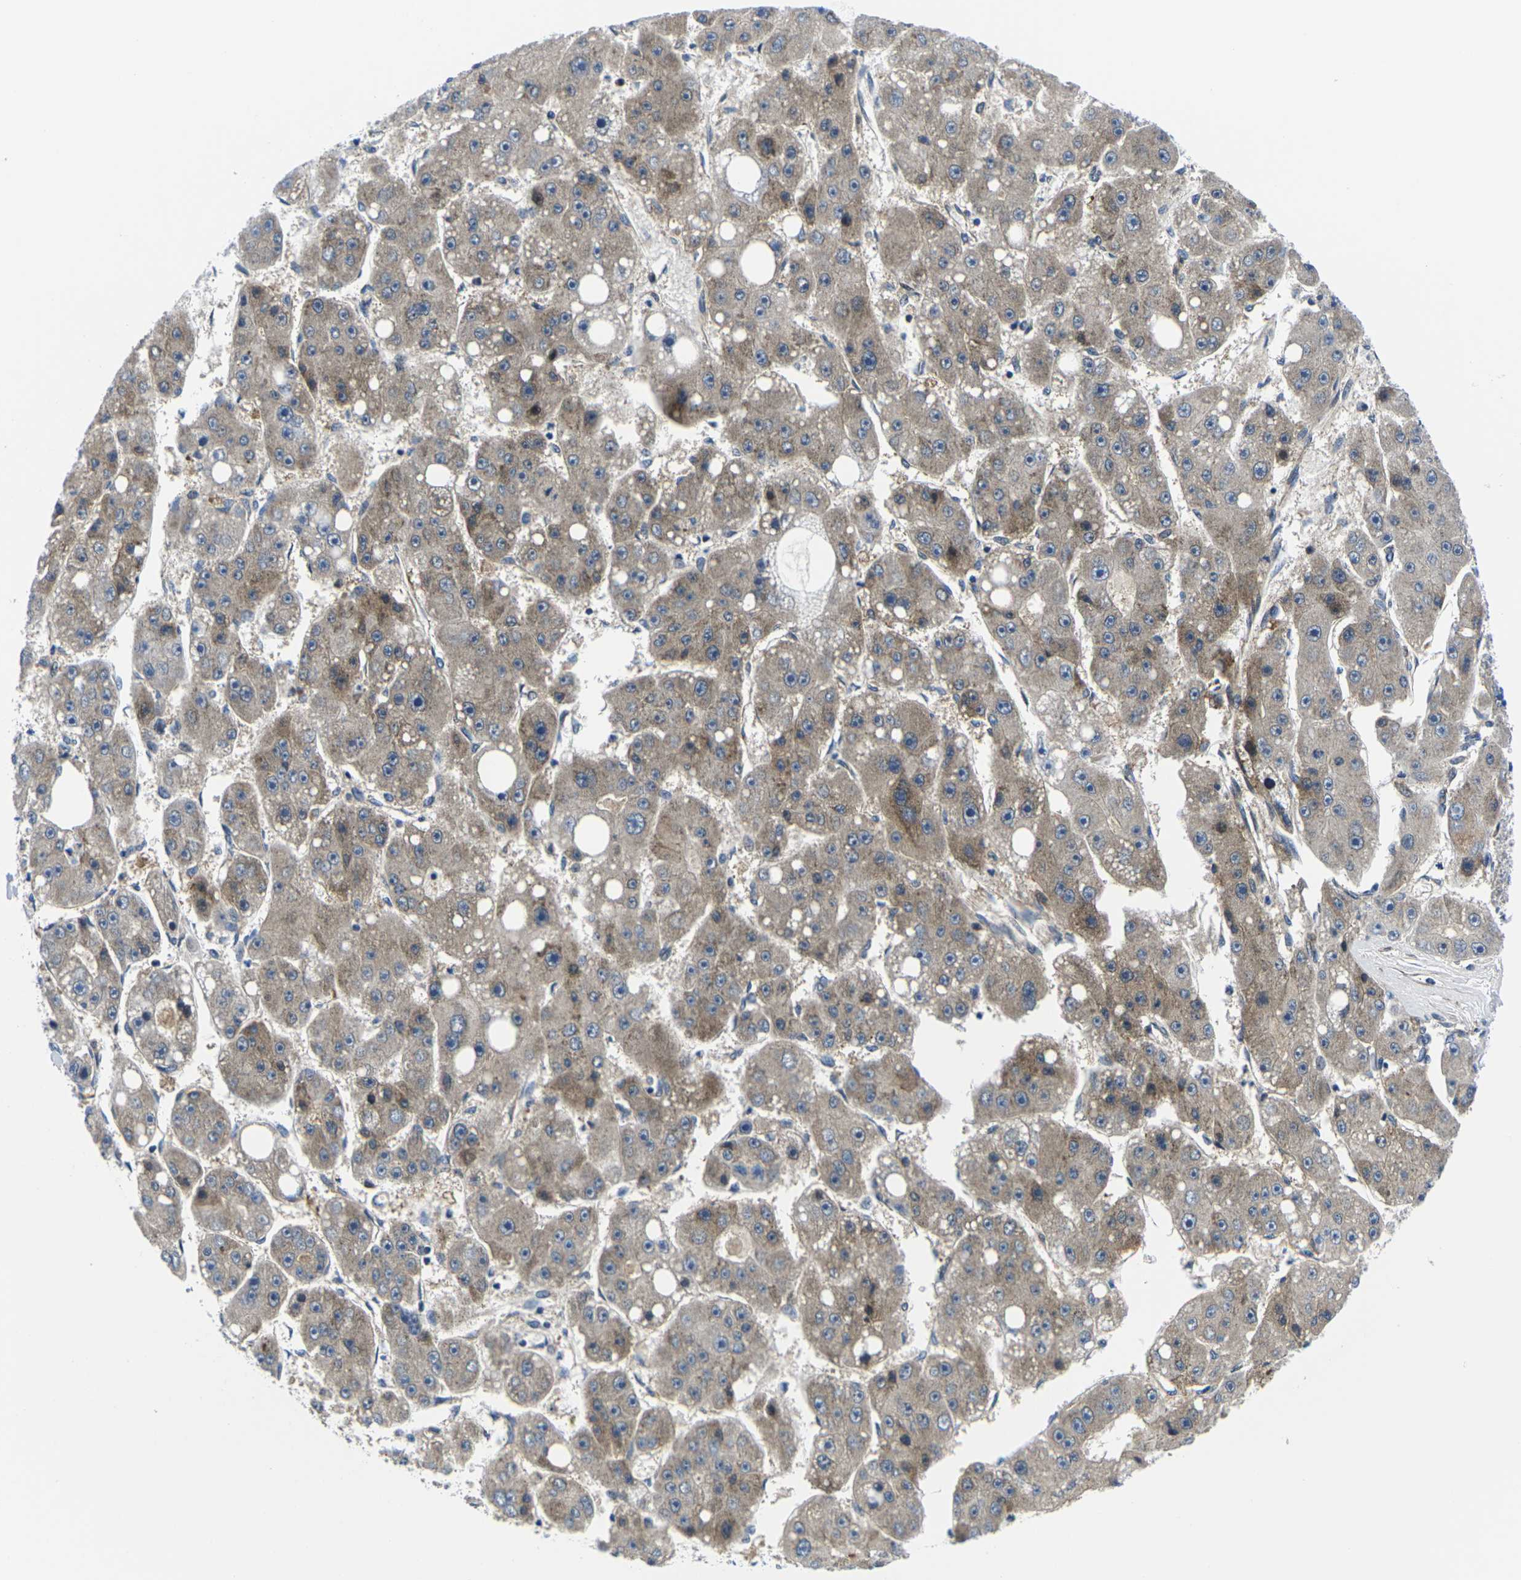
{"staining": {"intensity": "moderate", "quantity": ">75%", "location": "cytoplasmic/membranous"}, "tissue": "liver cancer", "cell_type": "Tumor cells", "image_type": "cancer", "snomed": [{"axis": "morphology", "description": "Carcinoma, Hepatocellular, NOS"}, {"axis": "topography", "description": "Liver"}], "caption": "Immunohistochemical staining of liver hepatocellular carcinoma demonstrates moderate cytoplasmic/membranous protein positivity in approximately >75% of tumor cells.", "gene": "EIF4E", "patient": {"sex": "female", "age": 61}}